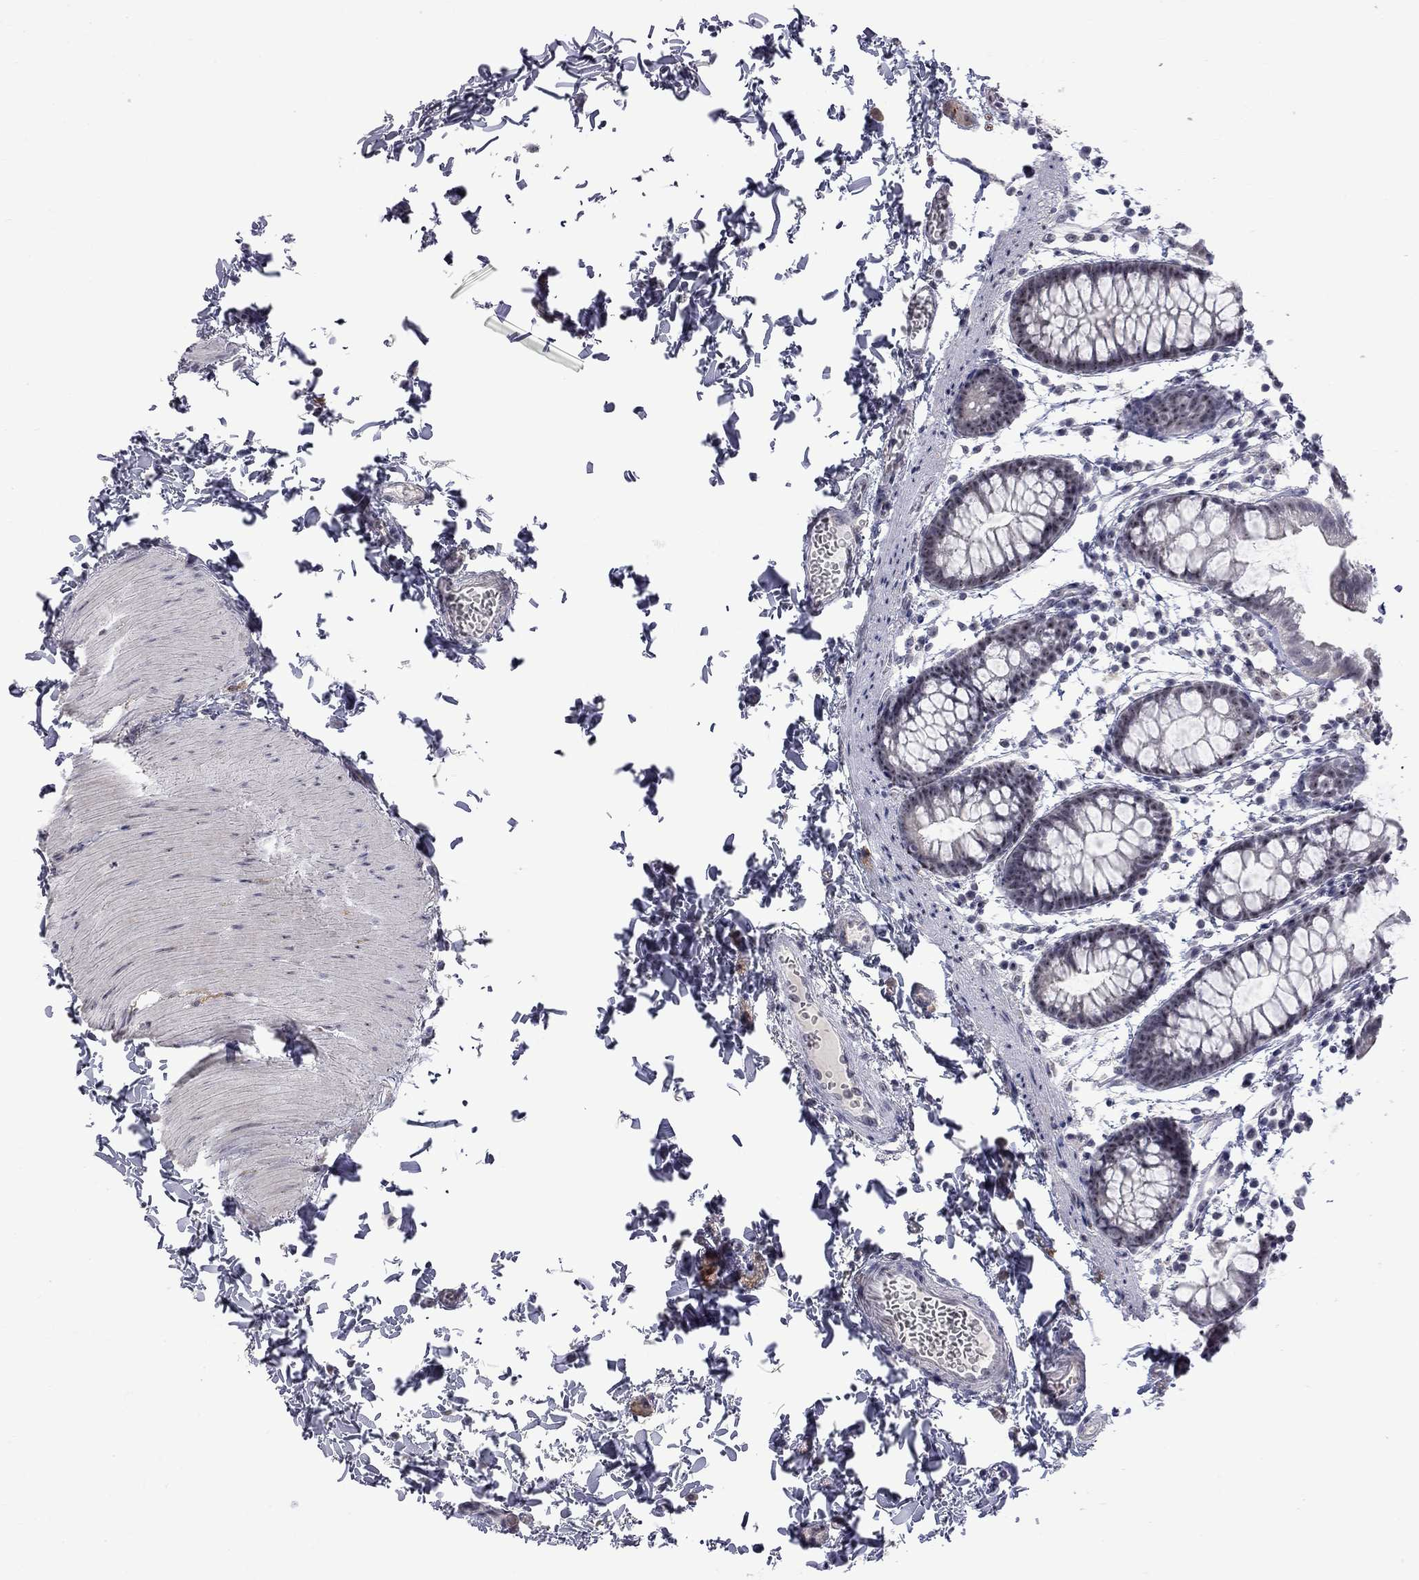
{"staining": {"intensity": "negative", "quantity": "none", "location": "none"}, "tissue": "rectum", "cell_type": "Glandular cells", "image_type": "normal", "snomed": [{"axis": "morphology", "description": "Normal tissue, NOS"}, {"axis": "topography", "description": "Rectum"}], "caption": "High power microscopy photomicrograph of an immunohistochemistry micrograph of normal rectum, revealing no significant positivity in glandular cells.", "gene": "GSG1L", "patient": {"sex": "male", "age": 57}}